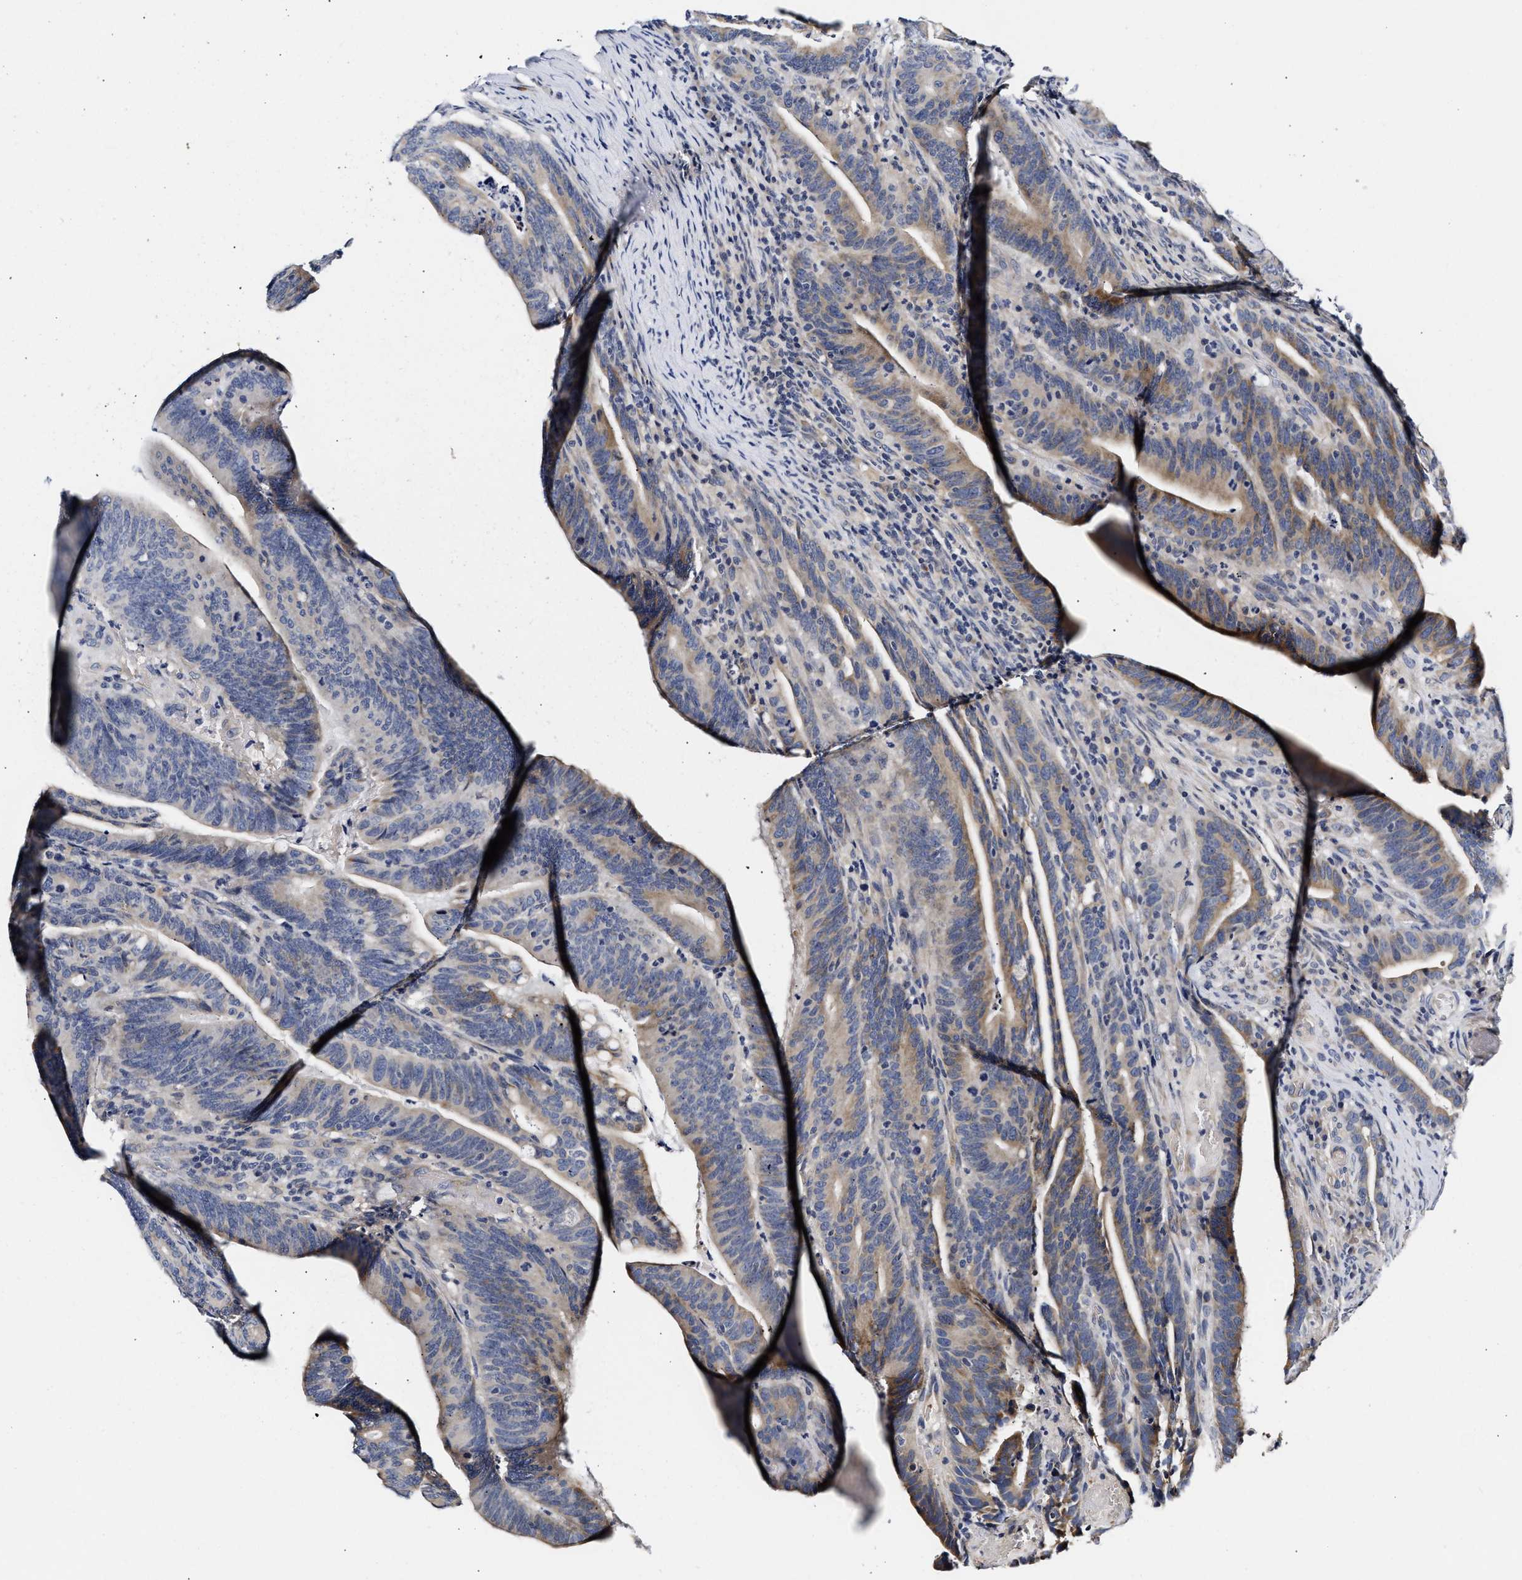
{"staining": {"intensity": "moderate", "quantity": "25%-75%", "location": "cytoplasmic/membranous"}, "tissue": "colorectal cancer", "cell_type": "Tumor cells", "image_type": "cancer", "snomed": [{"axis": "morphology", "description": "Adenocarcinoma, NOS"}, {"axis": "topography", "description": "Colon"}], "caption": "The immunohistochemical stain highlights moderate cytoplasmic/membranous expression in tumor cells of adenocarcinoma (colorectal) tissue.", "gene": "RINT1", "patient": {"sex": "female", "age": 66}}